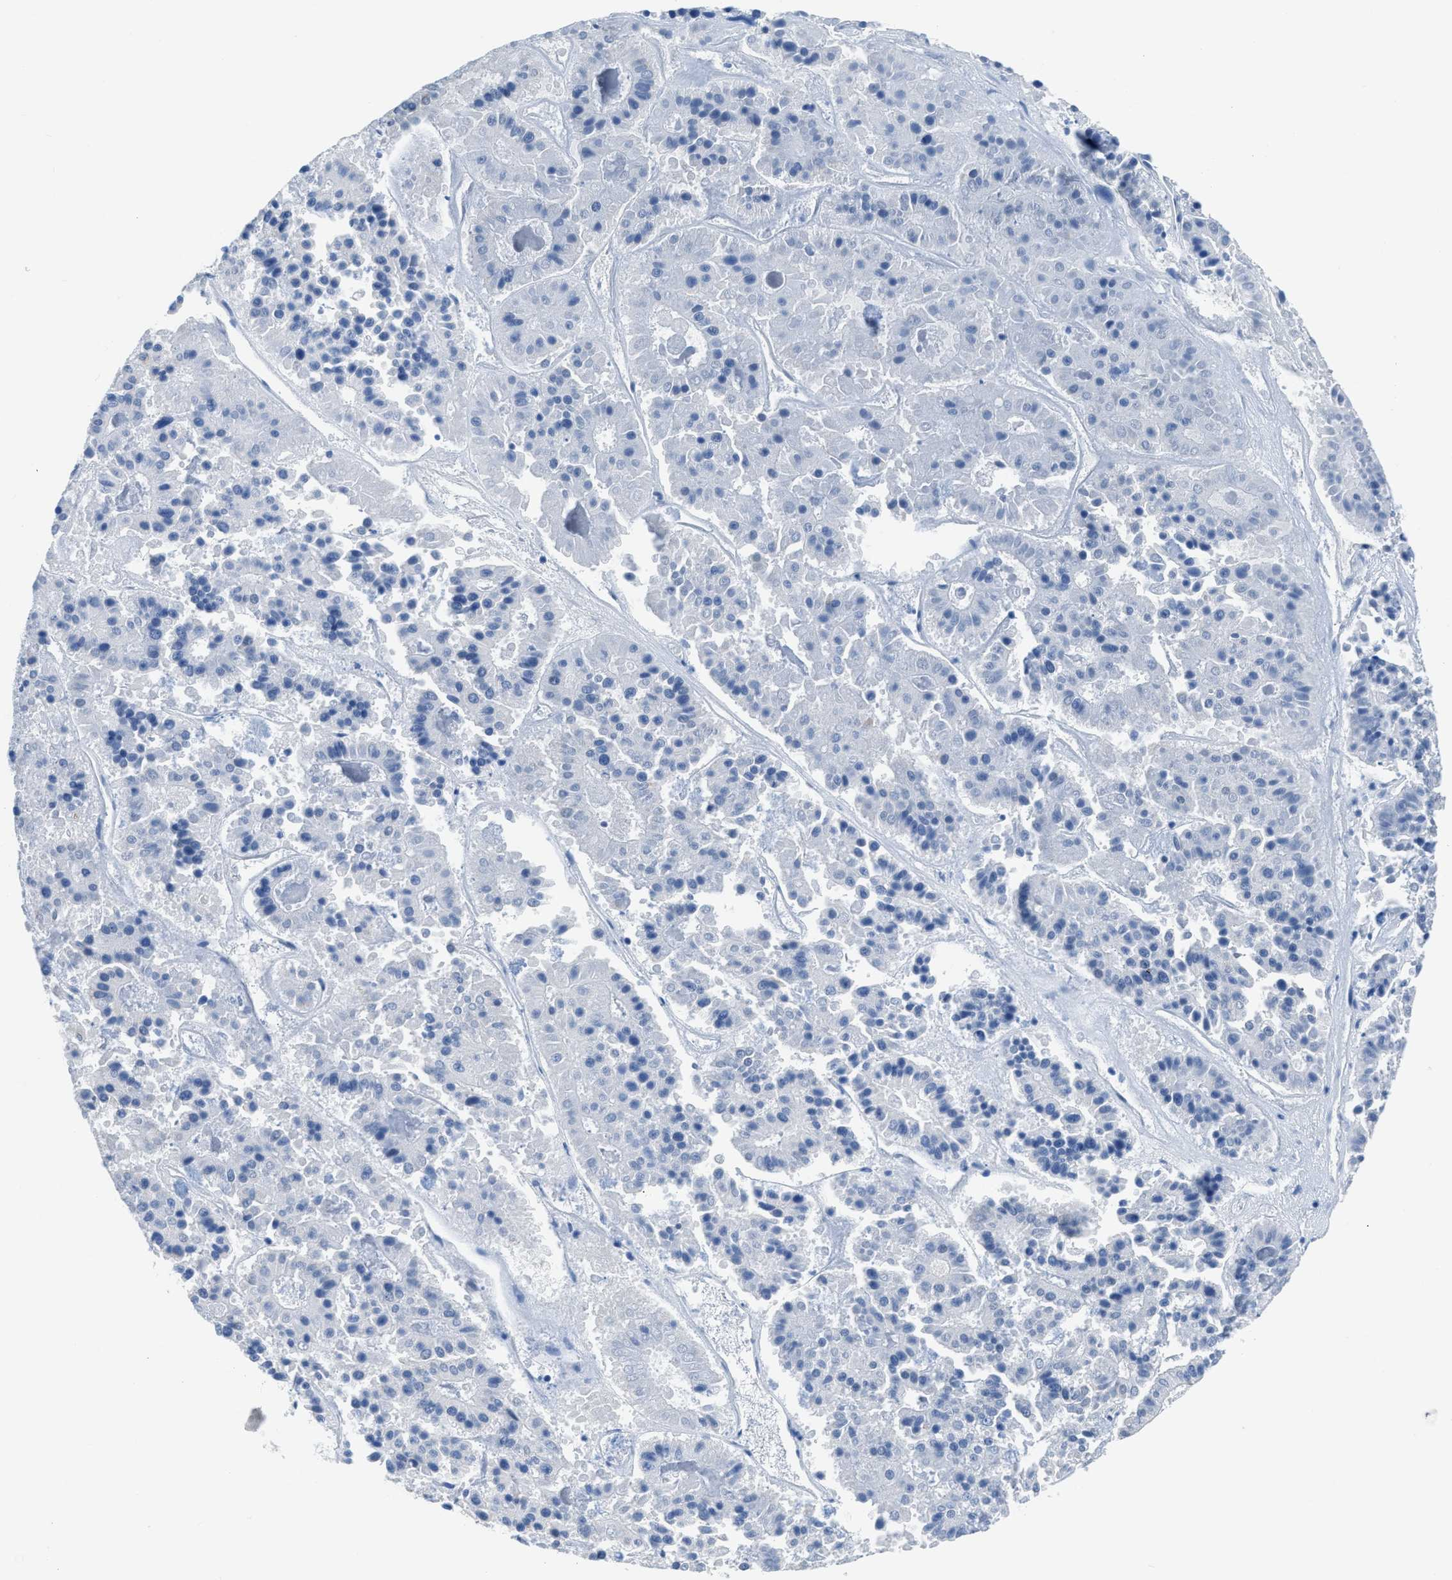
{"staining": {"intensity": "negative", "quantity": "none", "location": "none"}, "tissue": "pancreatic cancer", "cell_type": "Tumor cells", "image_type": "cancer", "snomed": [{"axis": "morphology", "description": "Adenocarcinoma, NOS"}, {"axis": "topography", "description": "Pancreas"}], "caption": "High magnification brightfield microscopy of pancreatic adenocarcinoma stained with DAB (brown) and counterstained with hematoxylin (blue): tumor cells show no significant staining.", "gene": "ETFA", "patient": {"sex": "male", "age": 50}}